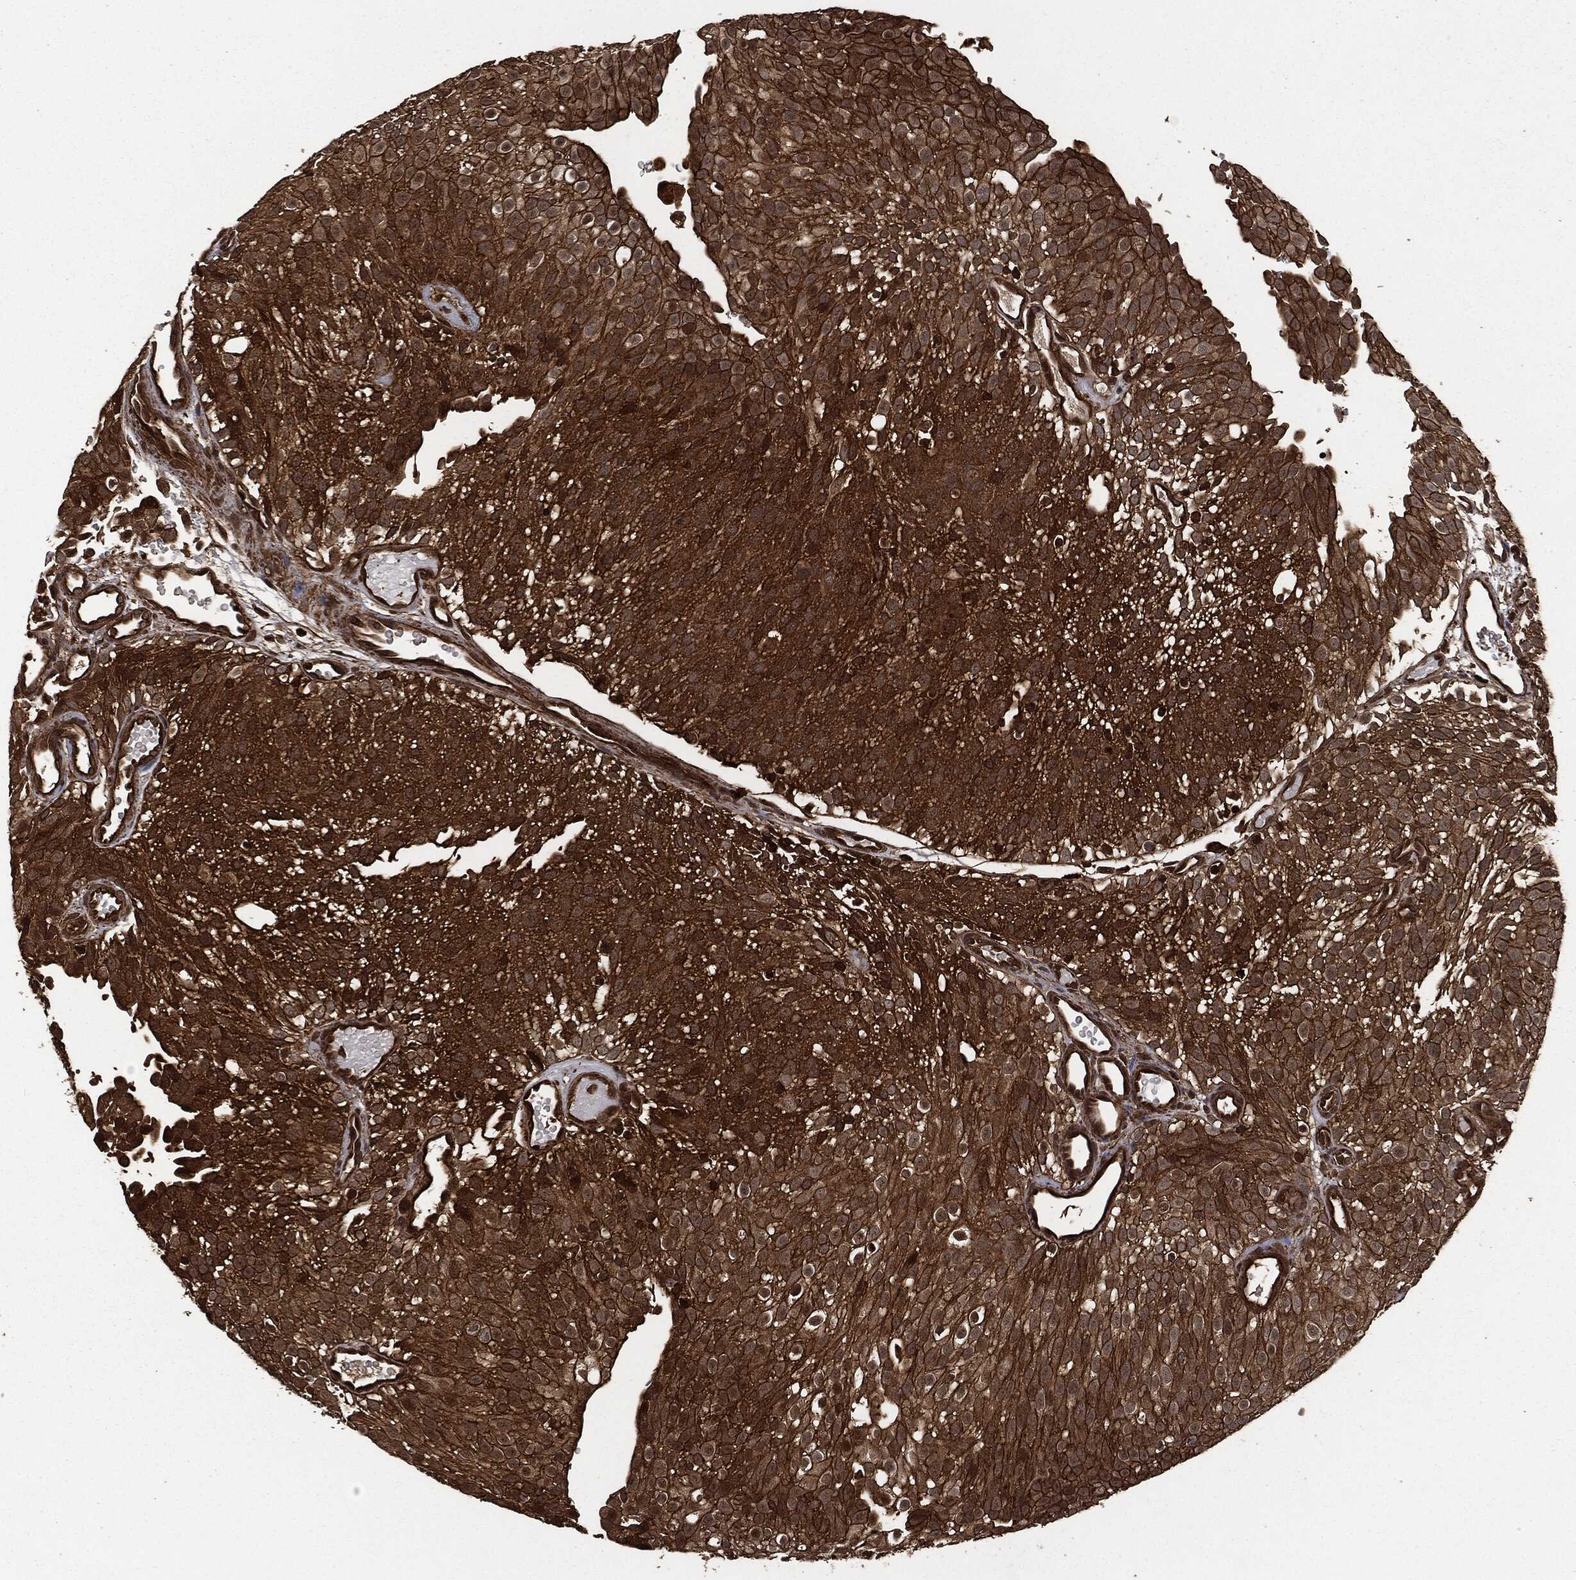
{"staining": {"intensity": "strong", "quantity": ">75%", "location": "cytoplasmic/membranous"}, "tissue": "urothelial cancer", "cell_type": "Tumor cells", "image_type": "cancer", "snomed": [{"axis": "morphology", "description": "Urothelial carcinoma, Low grade"}, {"axis": "topography", "description": "Urinary bladder"}], "caption": "High-magnification brightfield microscopy of low-grade urothelial carcinoma stained with DAB (brown) and counterstained with hematoxylin (blue). tumor cells exhibit strong cytoplasmic/membranous staining is identified in about>75% of cells. (Stains: DAB (3,3'-diaminobenzidine) in brown, nuclei in blue, Microscopy: brightfield microscopy at high magnification).", "gene": "HRAS", "patient": {"sex": "male", "age": 78}}